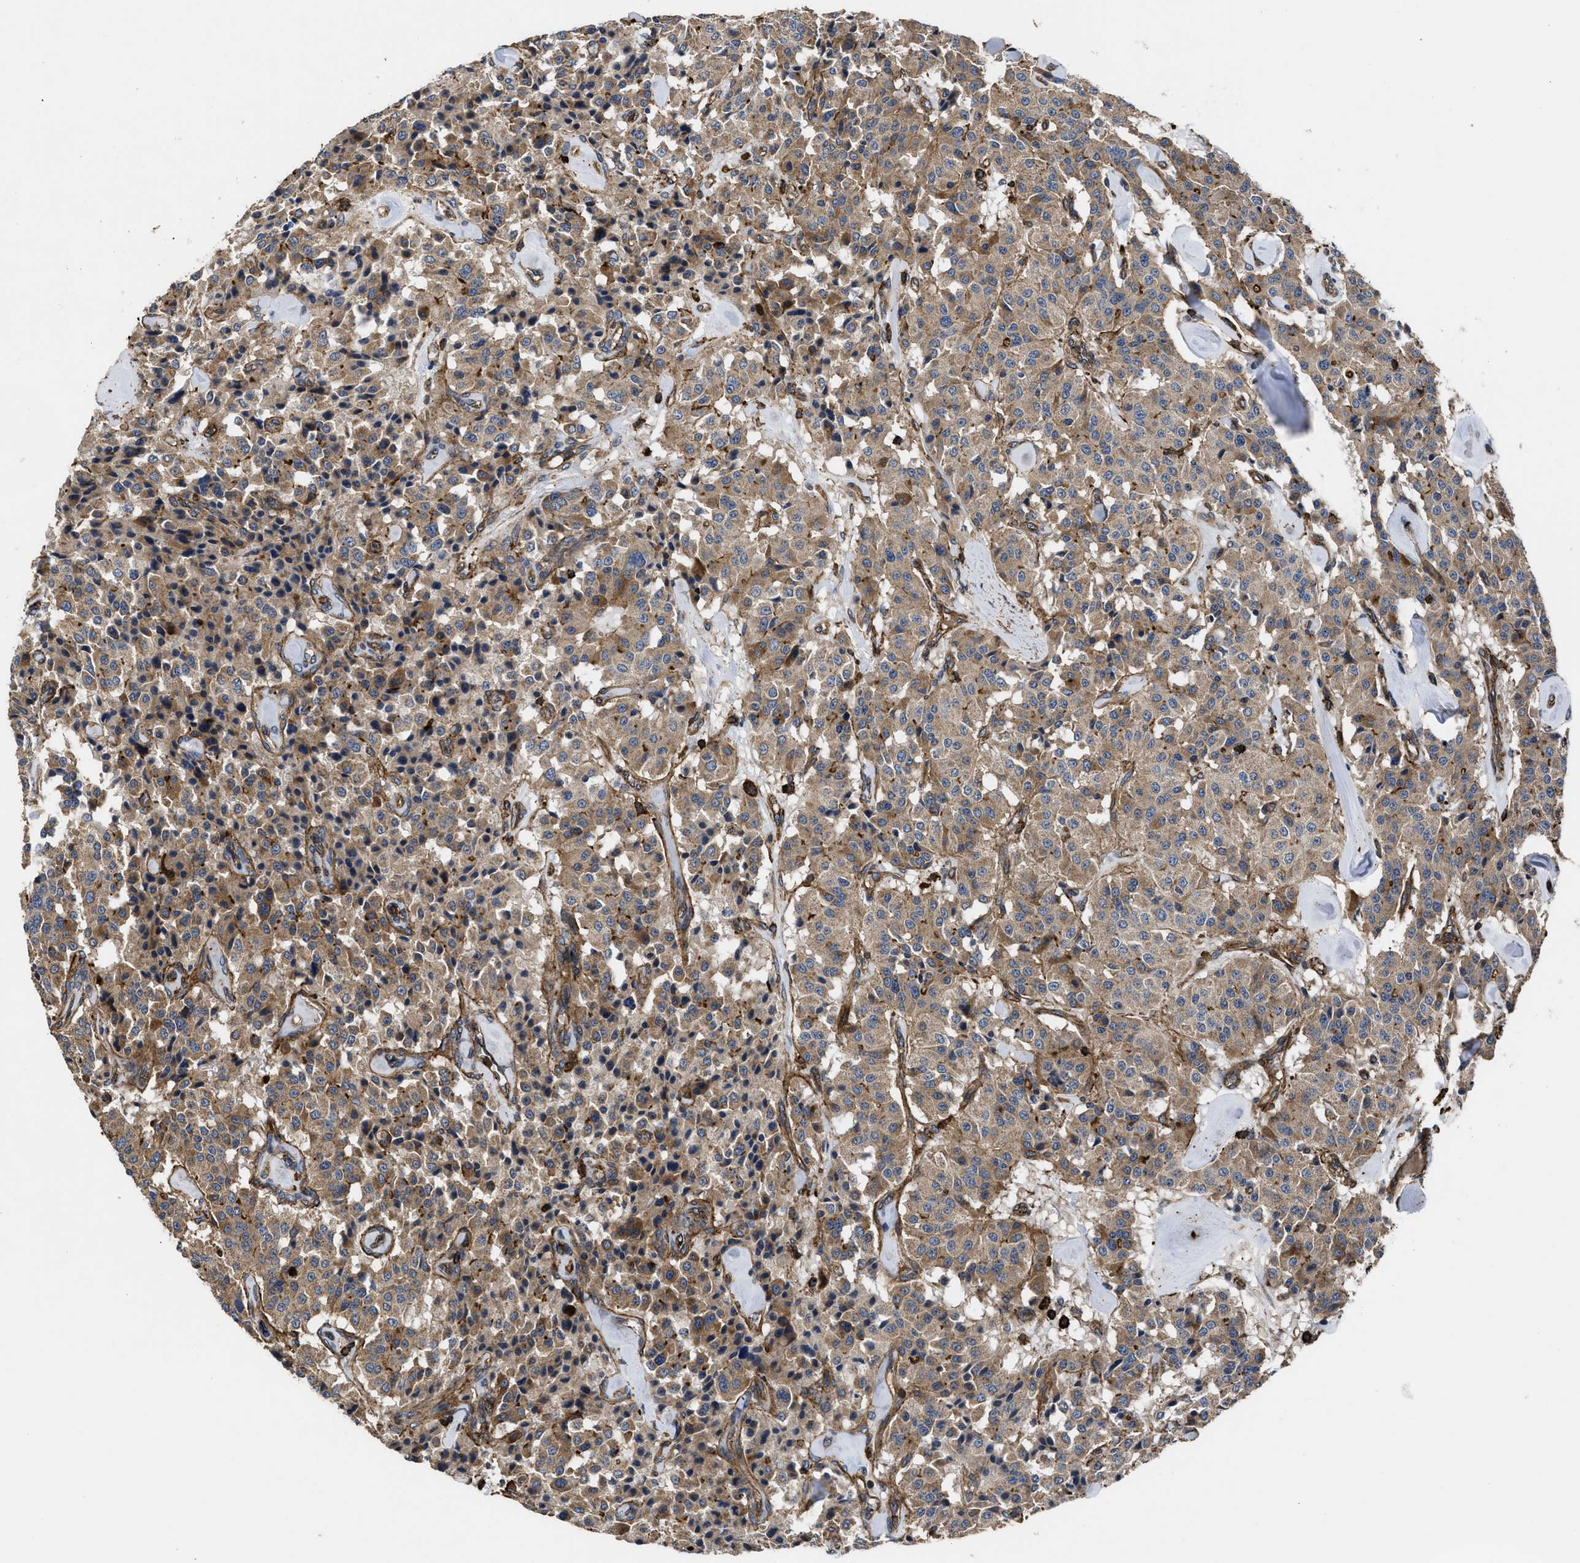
{"staining": {"intensity": "moderate", "quantity": ">75%", "location": "cytoplasmic/membranous"}, "tissue": "carcinoid", "cell_type": "Tumor cells", "image_type": "cancer", "snomed": [{"axis": "morphology", "description": "Carcinoid, malignant, NOS"}, {"axis": "topography", "description": "Lung"}], "caption": "Immunohistochemical staining of human carcinoid exhibits moderate cytoplasmic/membranous protein staining in about >75% of tumor cells.", "gene": "SCUBE2", "patient": {"sex": "male", "age": 30}}